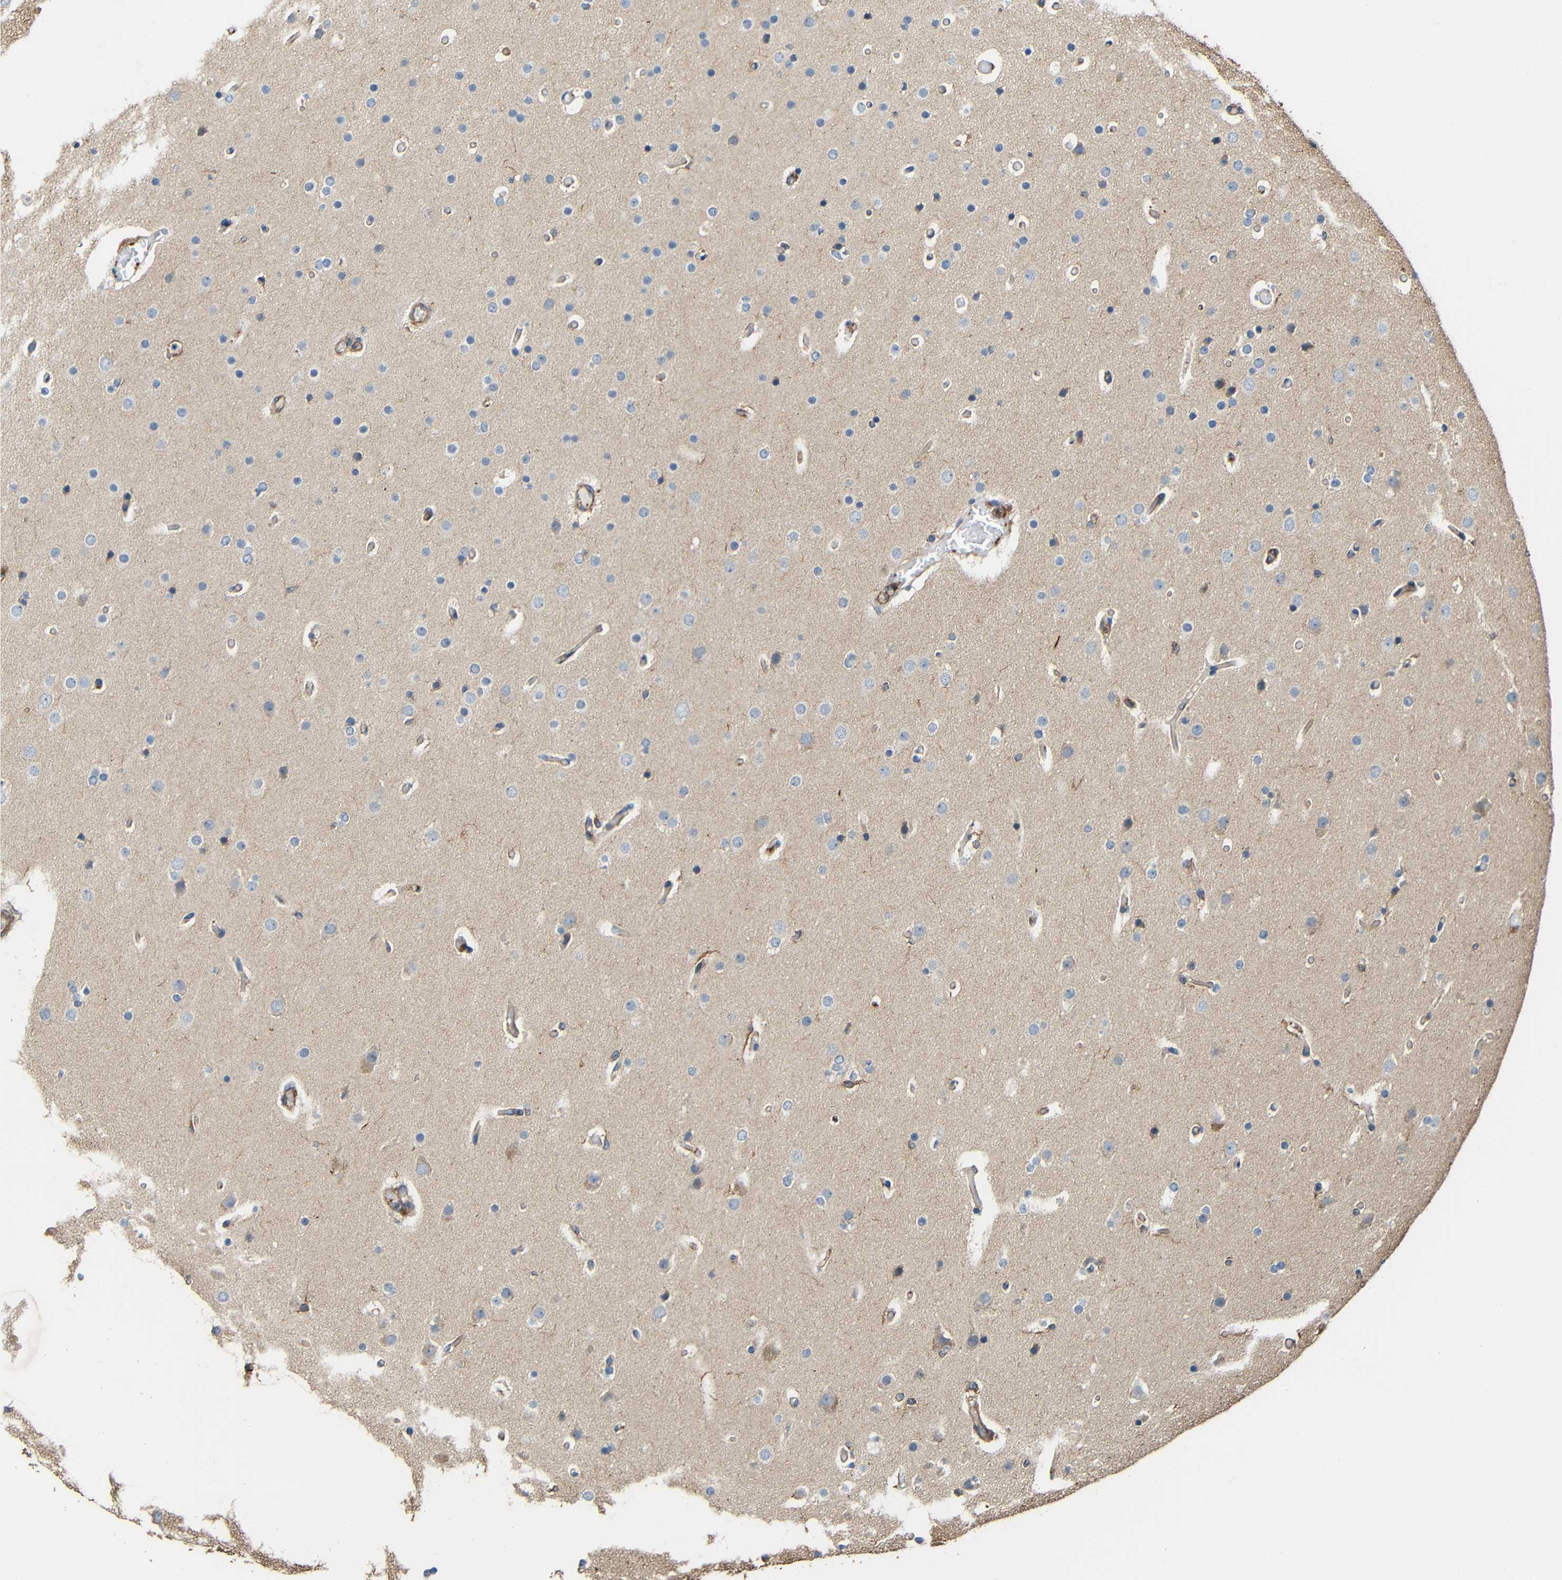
{"staining": {"intensity": "weak", "quantity": "<25%", "location": "cytoplasmic/membranous"}, "tissue": "glioma", "cell_type": "Tumor cells", "image_type": "cancer", "snomed": [{"axis": "morphology", "description": "Glioma, malignant, High grade"}, {"axis": "topography", "description": "Cerebral cortex"}], "caption": "Immunohistochemistry of human glioma demonstrates no staining in tumor cells.", "gene": "RHOT2", "patient": {"sex": "female", "age": 36}}